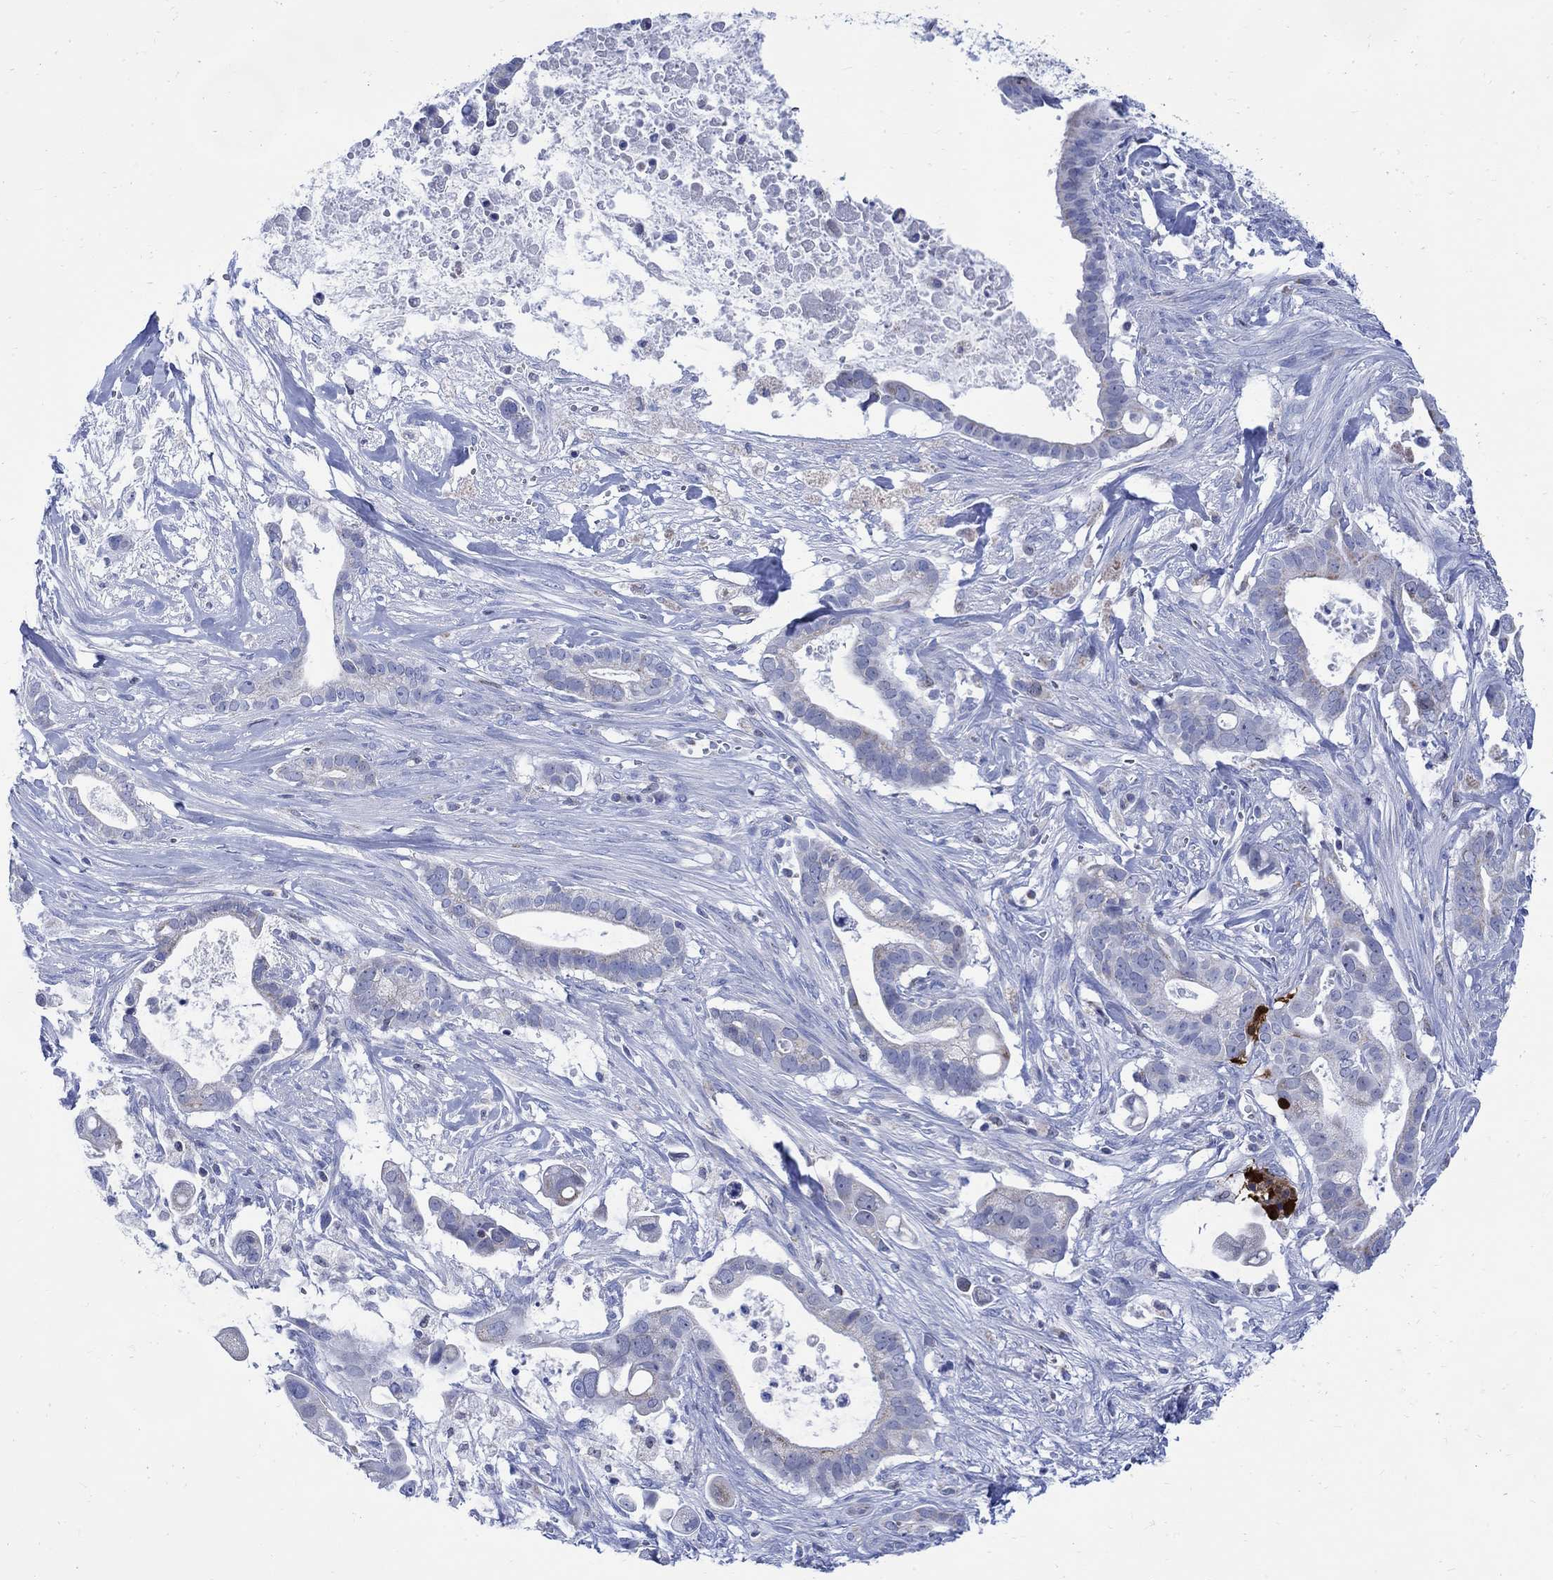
{"staining": {"intensity": "moderate", "quantity": "<25%", "location": "cytoplasmic/membranous"}, "tissue": "pancreatic cancer", "cell_type": "Tumor cells", "image_type": "cancer", "snomed": [{"axis": "morphology", "description": "Adenocarcinoma, NOS"}, {"axis": "topography", "description": "Pancreas"}], "caption": "Immunohistochemical staining of human pancreatic cancer demonstrates low levels of moderate cytoplasmic/membranous protein positivity in about <25% of tumor cells.", "gene": "CPLX2", "patient": {"sex": "male", "age": 61}}